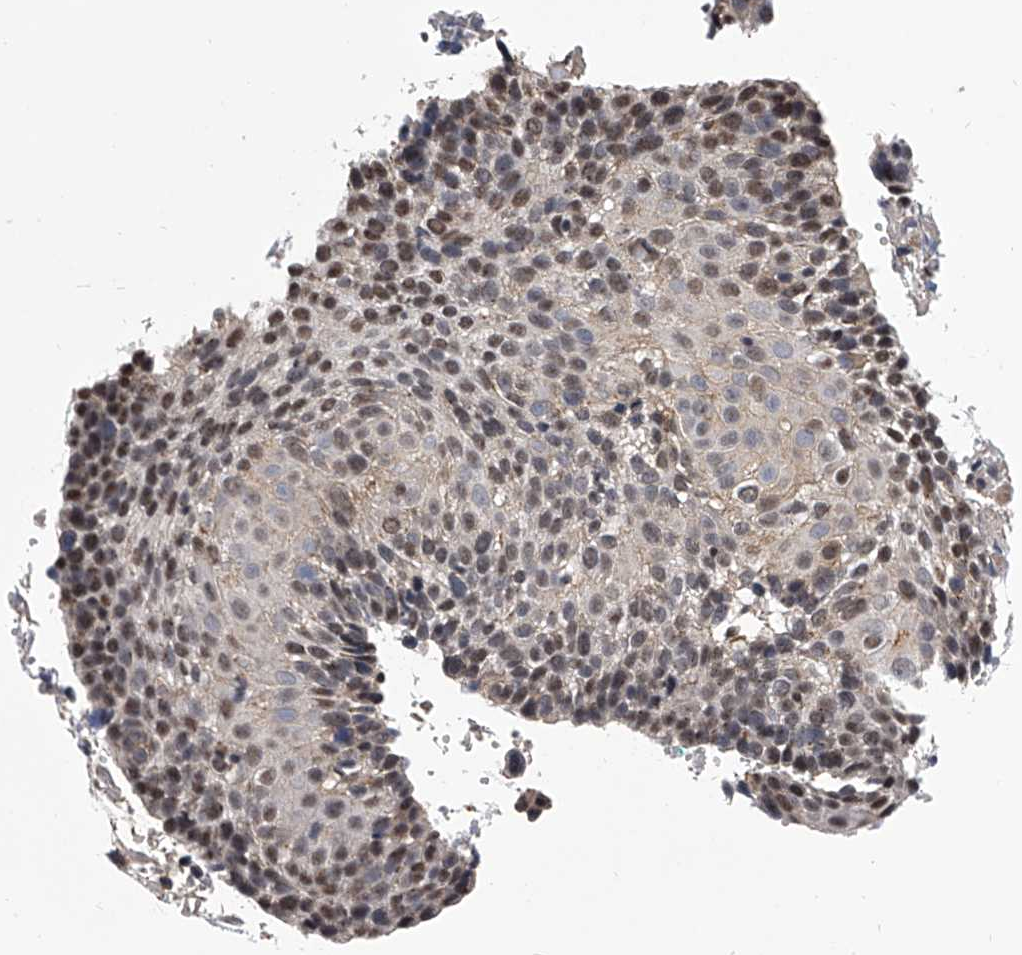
{"staining": {"intensity": "weak", "quantity": "25%-75%", "location": "nuclear"}, "tissue": "cervical cancer", "cell_type": "Tumor cells", "image_type": "cancer", "snomed": [{"axis": "morphology", "description": "Squamous cell carcinoma, NOS"}, {"axis": "topography", "description": "Cervix"}], "caption": "This is an image of immunohistochemistry (IHC) staining of cervical cancer, which shows weak positivity in the nuclear of tumor cells.", "gene": "ZNF76", "patient": {"sex": "female", "age": 74}}